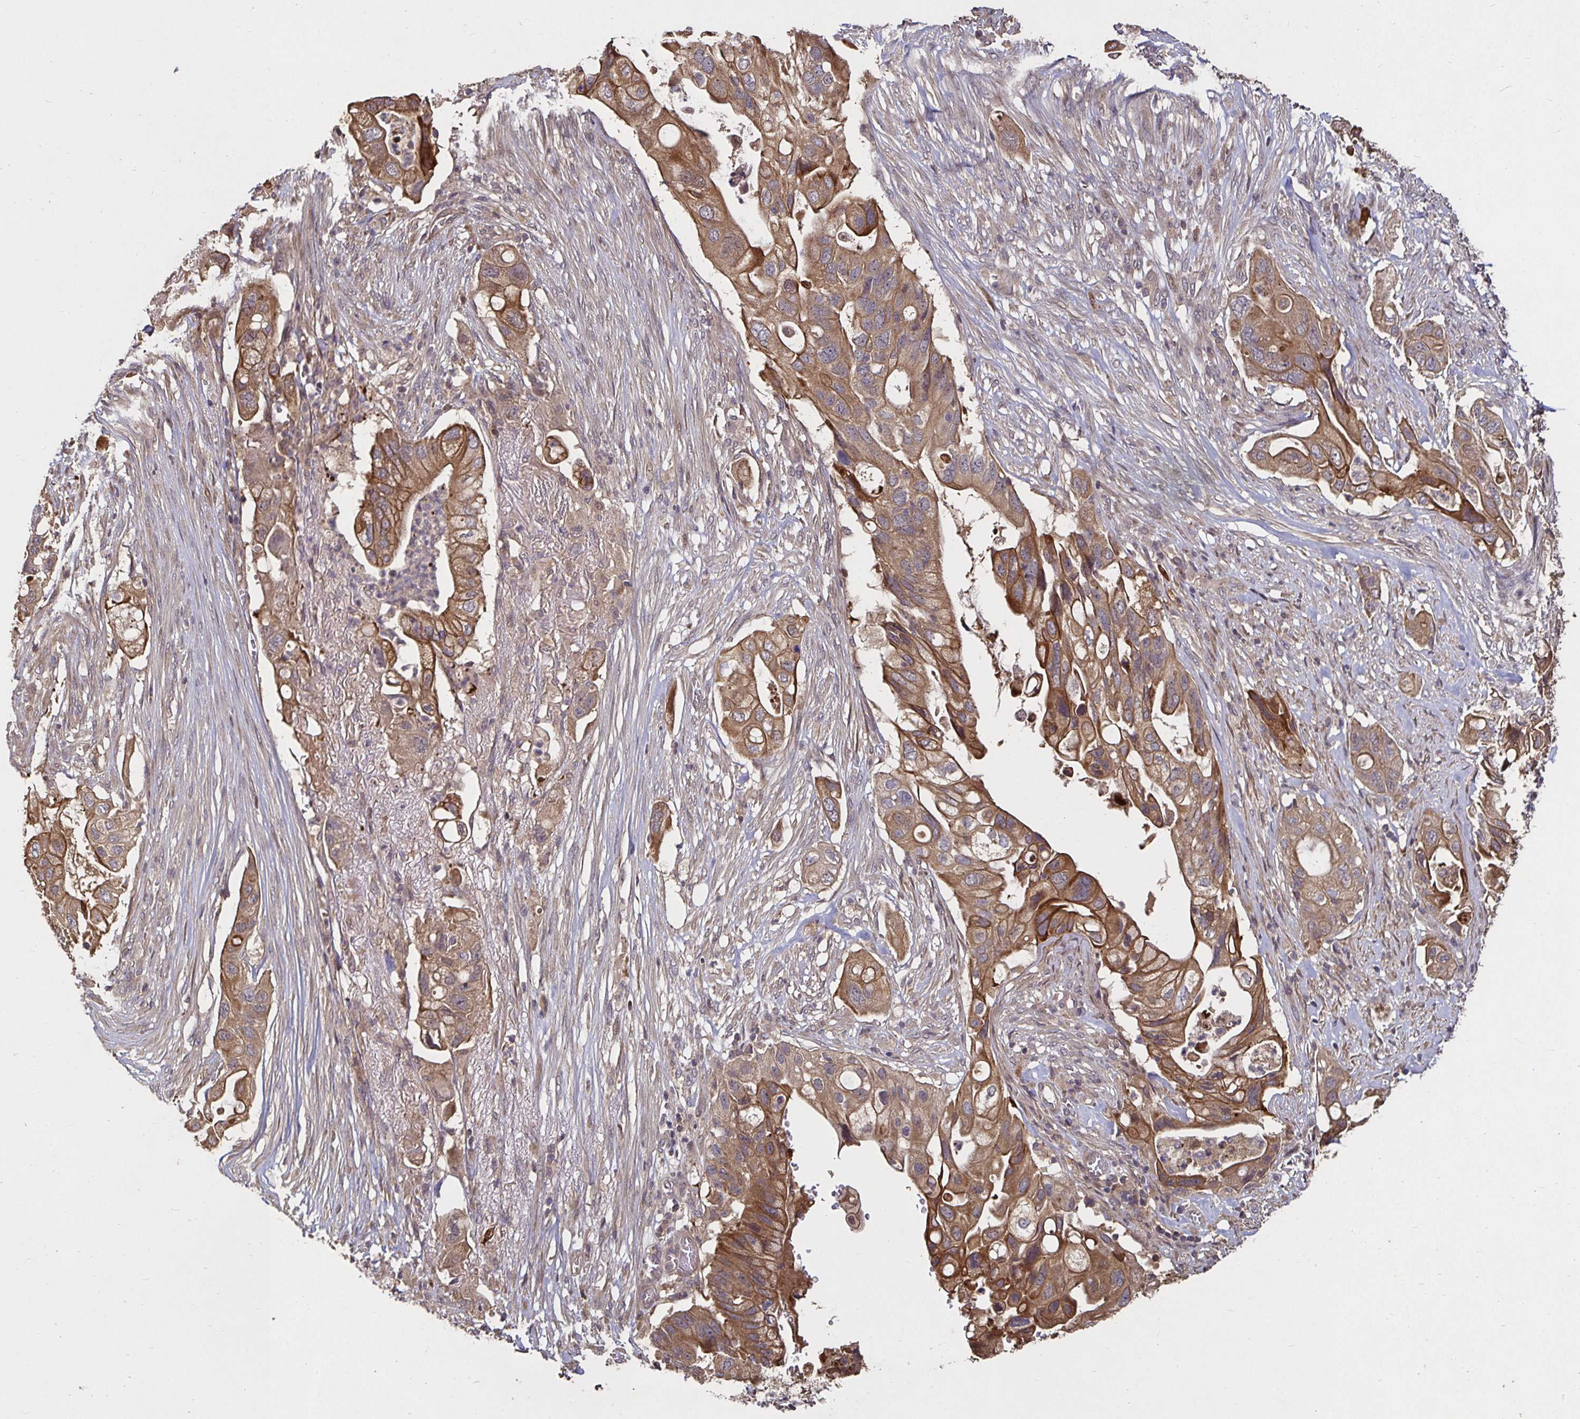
{"staining": {"intensity": "moderate", "quantity": ">75%", "location": "cytoplasmic/membranous"}, "tissue": "pancreatic cancer", "cell_type": "Tumor cells", "image_type": "cancer", "snomed": [{"axis": "morphology", "description": "Adenocarcinoma, NOS"}, {"axis": "topography", "description": "Pancreas"}], "caption": "Immunohistochemistry (IHC) histopathology image of pancreatic adenocarcinoma stained for a protein (brown), which reveals medium levels of moderate cytoplasmic/membranous staining in approximately >75% of tumor cells.", "gene": "SMYD3", "patient": {"sex": "female", "age": 72}}